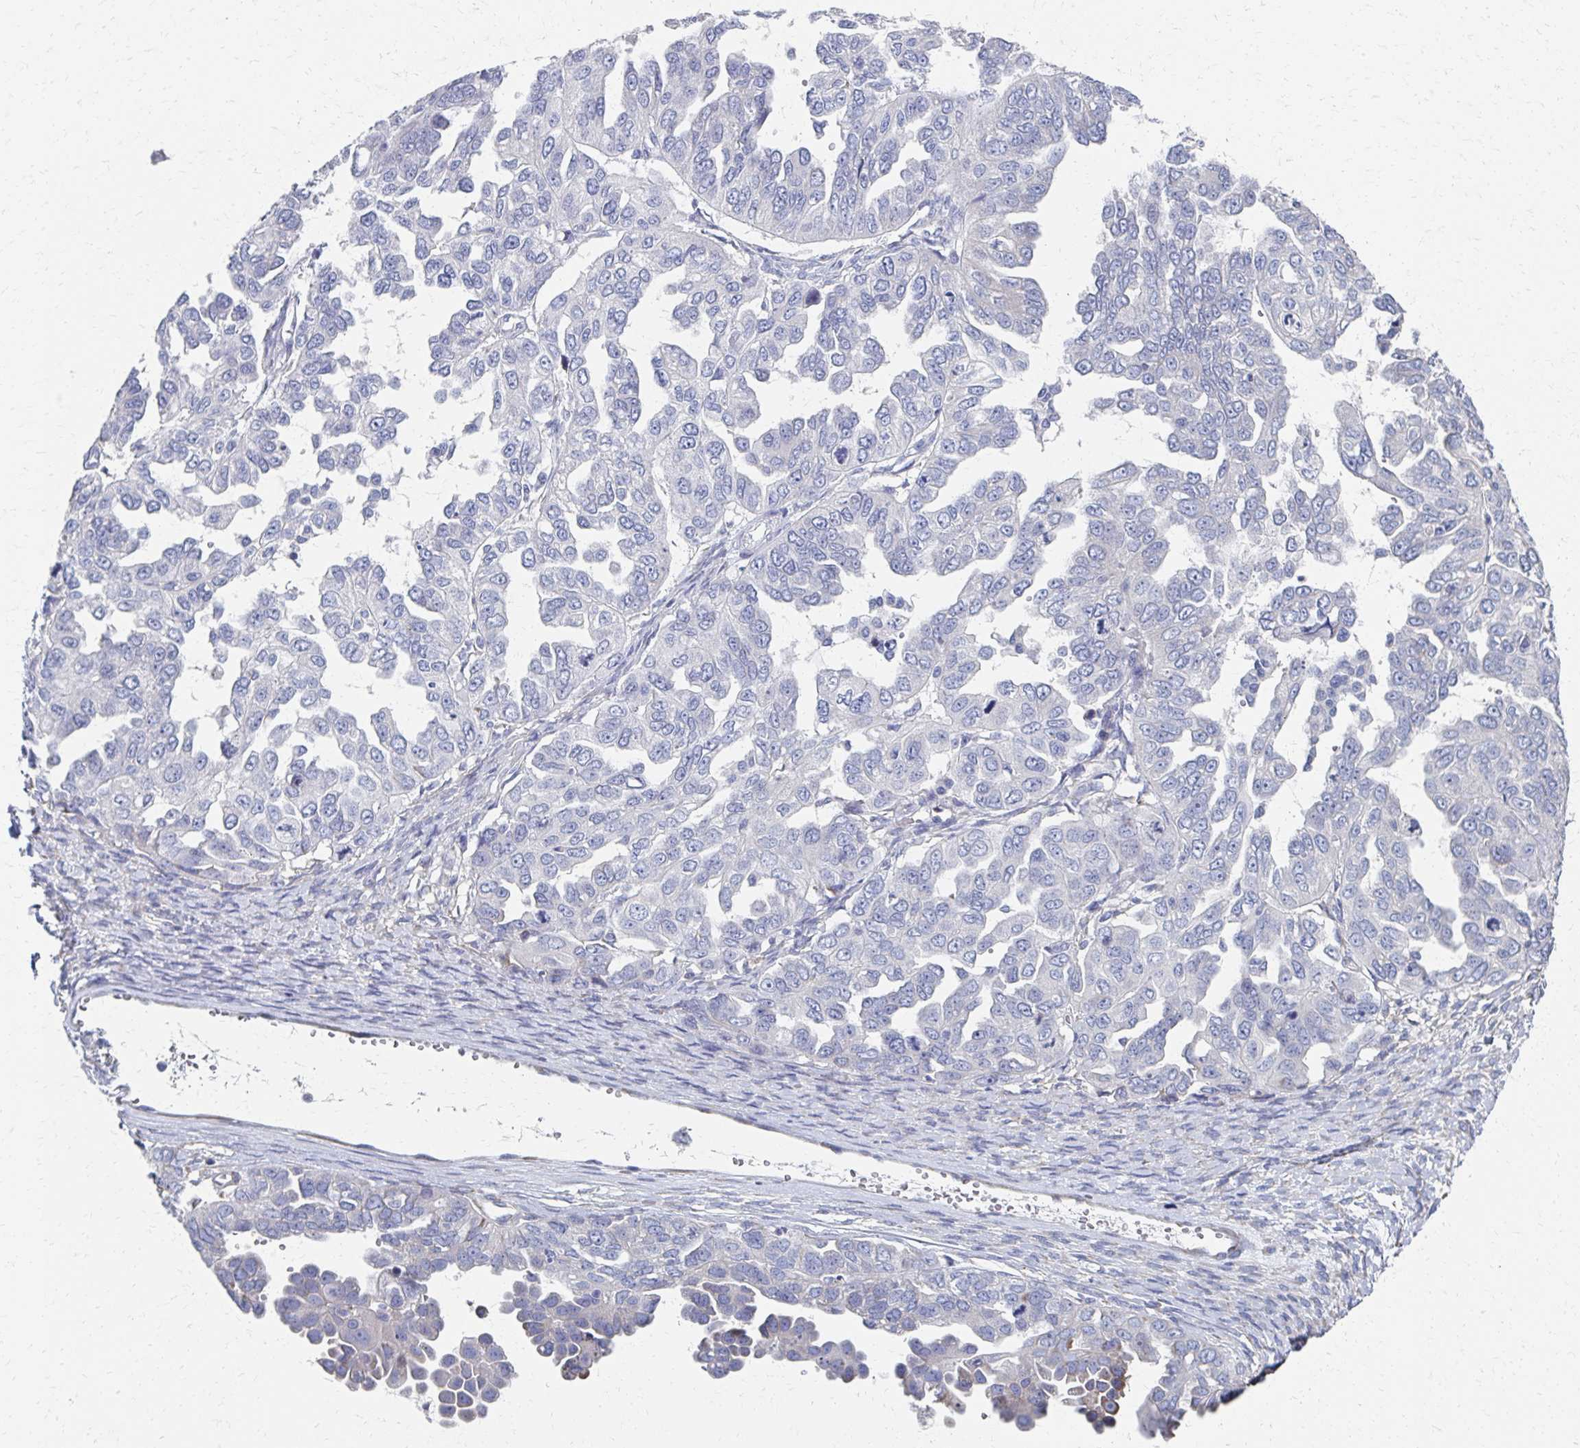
{"staining": {"intensity": "negative", "quantity": "none", "location": "none"}, "tissue": "ovarian cancer", "cell_type": "Tumor cells", "image_type": "cancer", "snomed": [{"axis": "morphology", "description": "Cystadenocarcinoma, serous, NOS"}, {"axis": "topography", "description": "Ovary"}], "caption": "Immunohistochemistry of human ovarian cancer (serous cystadenocarcinoma) exhibits no staining in tumor cells.", "gene": "ATP1A3", "patient": {"sex": "female", "age": 53}}